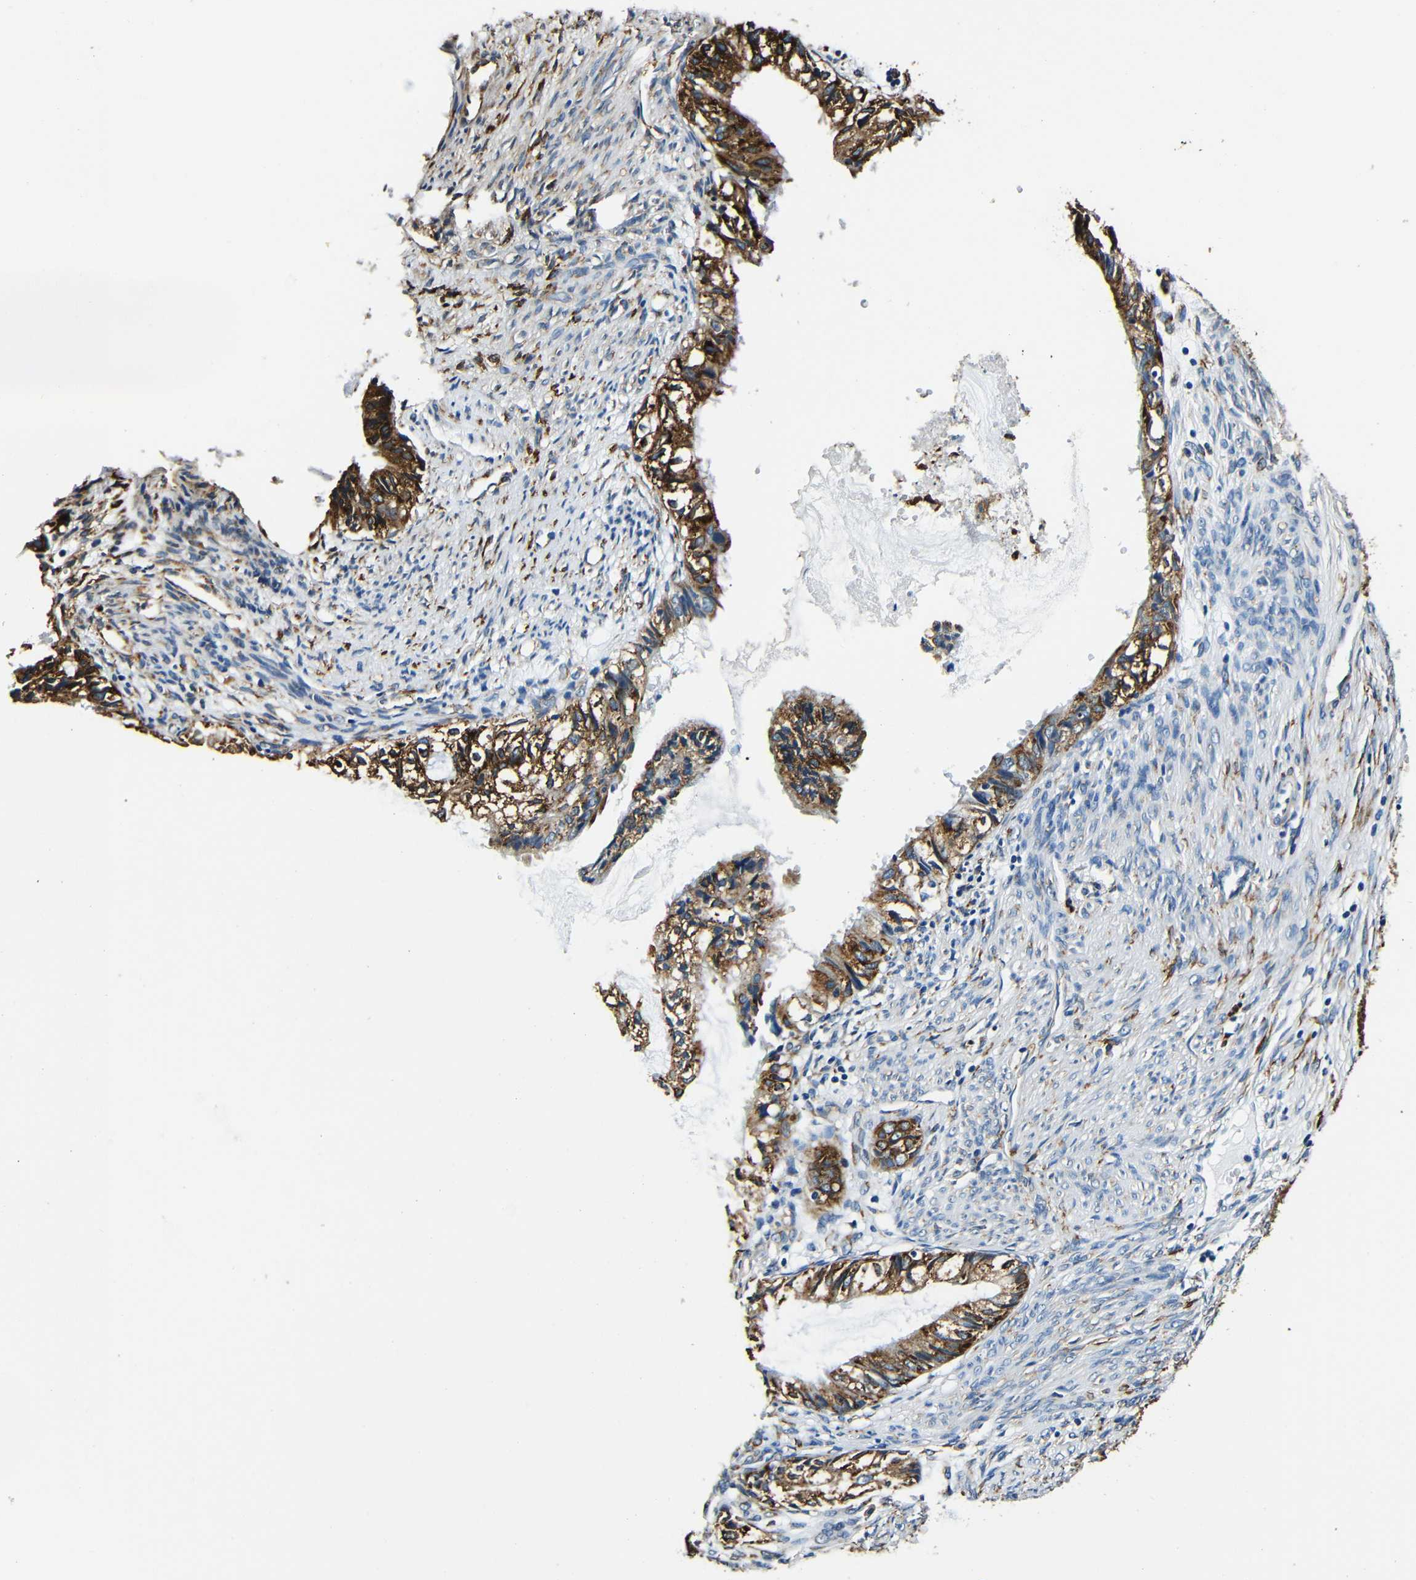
{"staining": {"intensity": "strong", "quantity": ">75%", "location": "cytoplasmic/membranous"}, "tissue": "cervical cancer", "cell_type": "Tumor cells", "image_type": "cancer", "snomed": [{"axis": "morphology", "description": "Normal tissue, NOS"}, {"axis": "morphology", "description": "Adenocarcinoma, NOS"}, {"axis": "topography", "description": "Cervix"}, {"axis": "topography", "description": "Endometrium"}], "caption": "This is a micrograph of immunohistochemistry (IHC) staining of cervical cancer, which shows strong positivity in the cytoplasmic/membranous of tumor cells.", "gene": "RRBP1", "patient": {"sex": "female", "age": 86}}